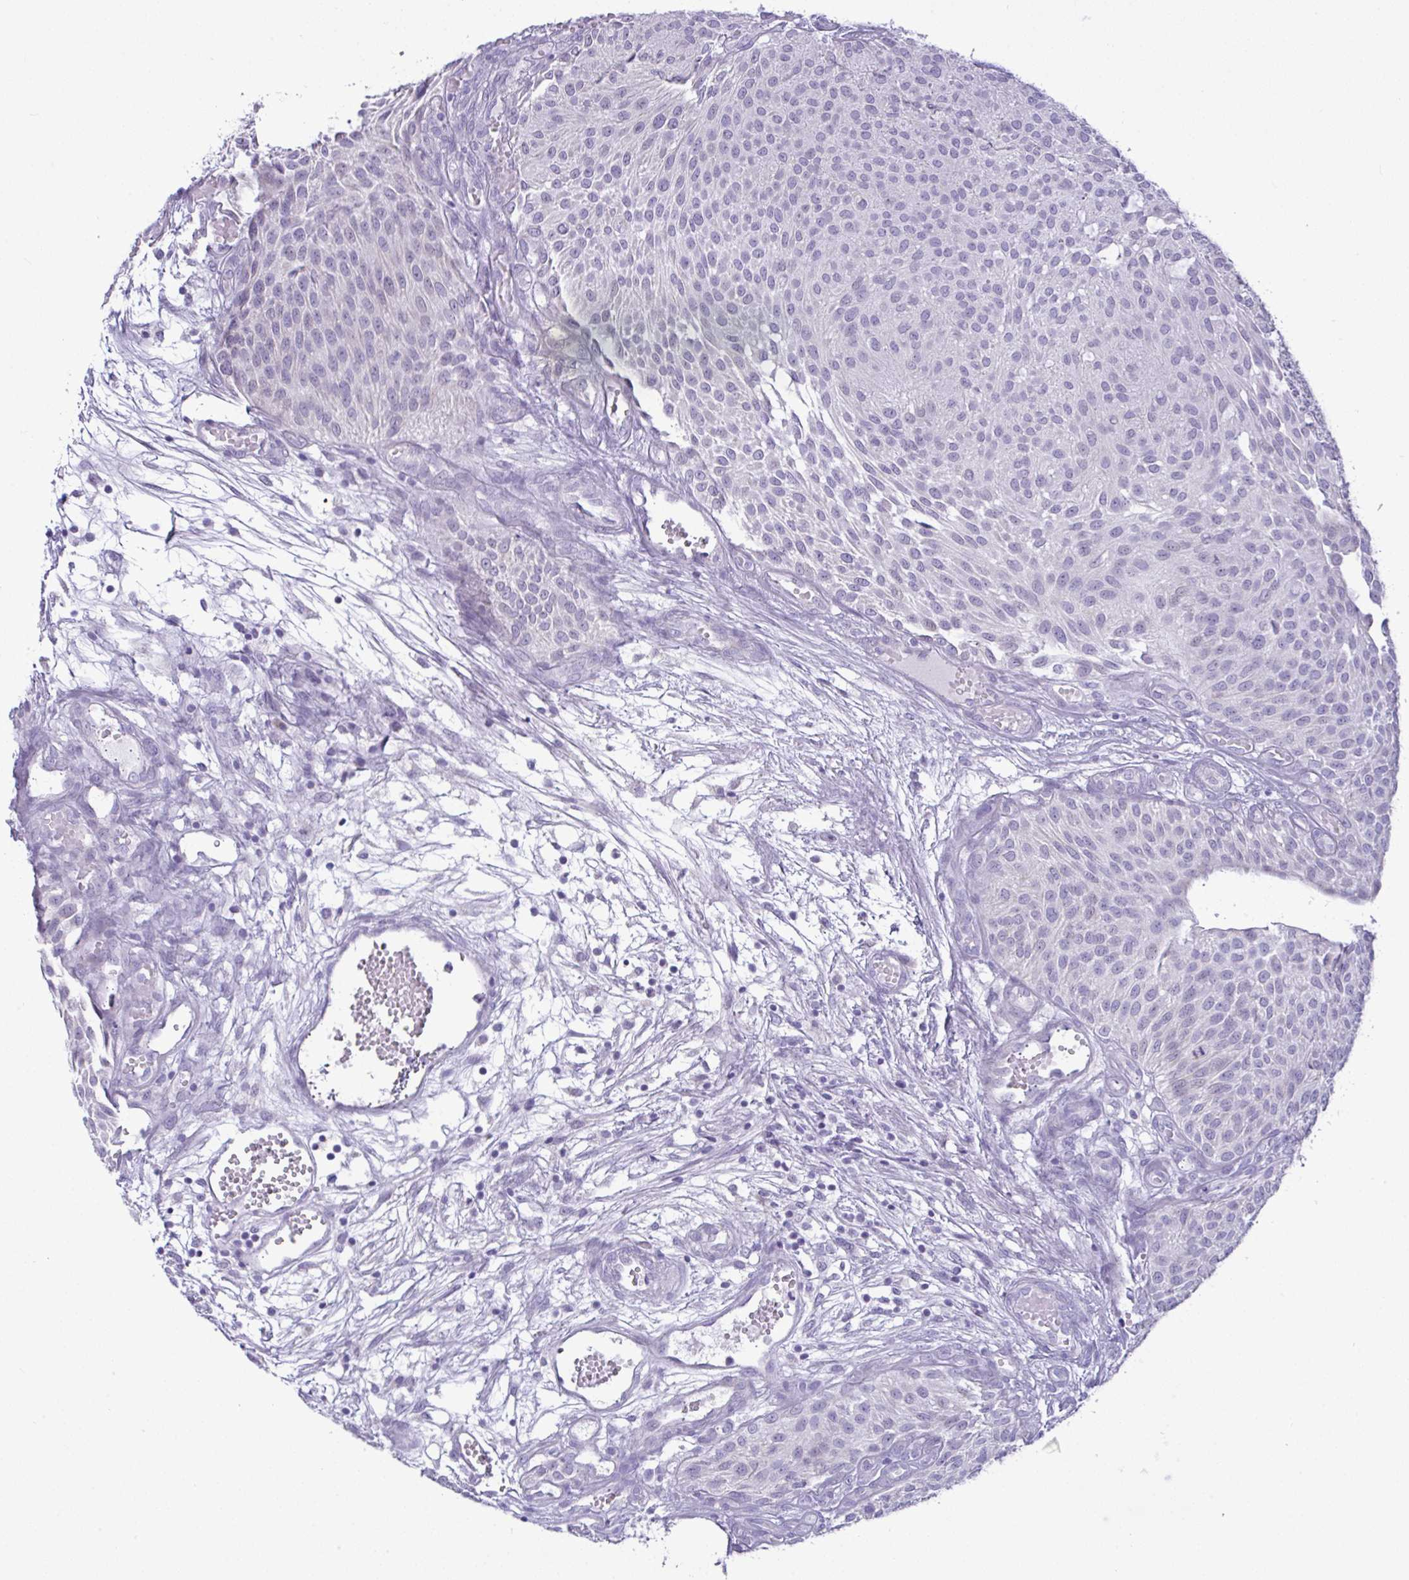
{"staining": {"intensity": "negative", "quantity": "none", "location": "none"}, "tissue": "urothelial cancer", "cell_type": "Tumor cells", "image_type": "cancer", "snomed": [{"axis": "morphology", "description": "Urothelial carcinoma, NOS"}, {"axis": "topography", "description": "Urinary bladder"}], "caption": "DAB immunohistochemical staining of transitional cell carcinoma displays no significant staining in tumor cells.", "gene": "YBX2", "patient": {"sex": "male", "age": 84}}